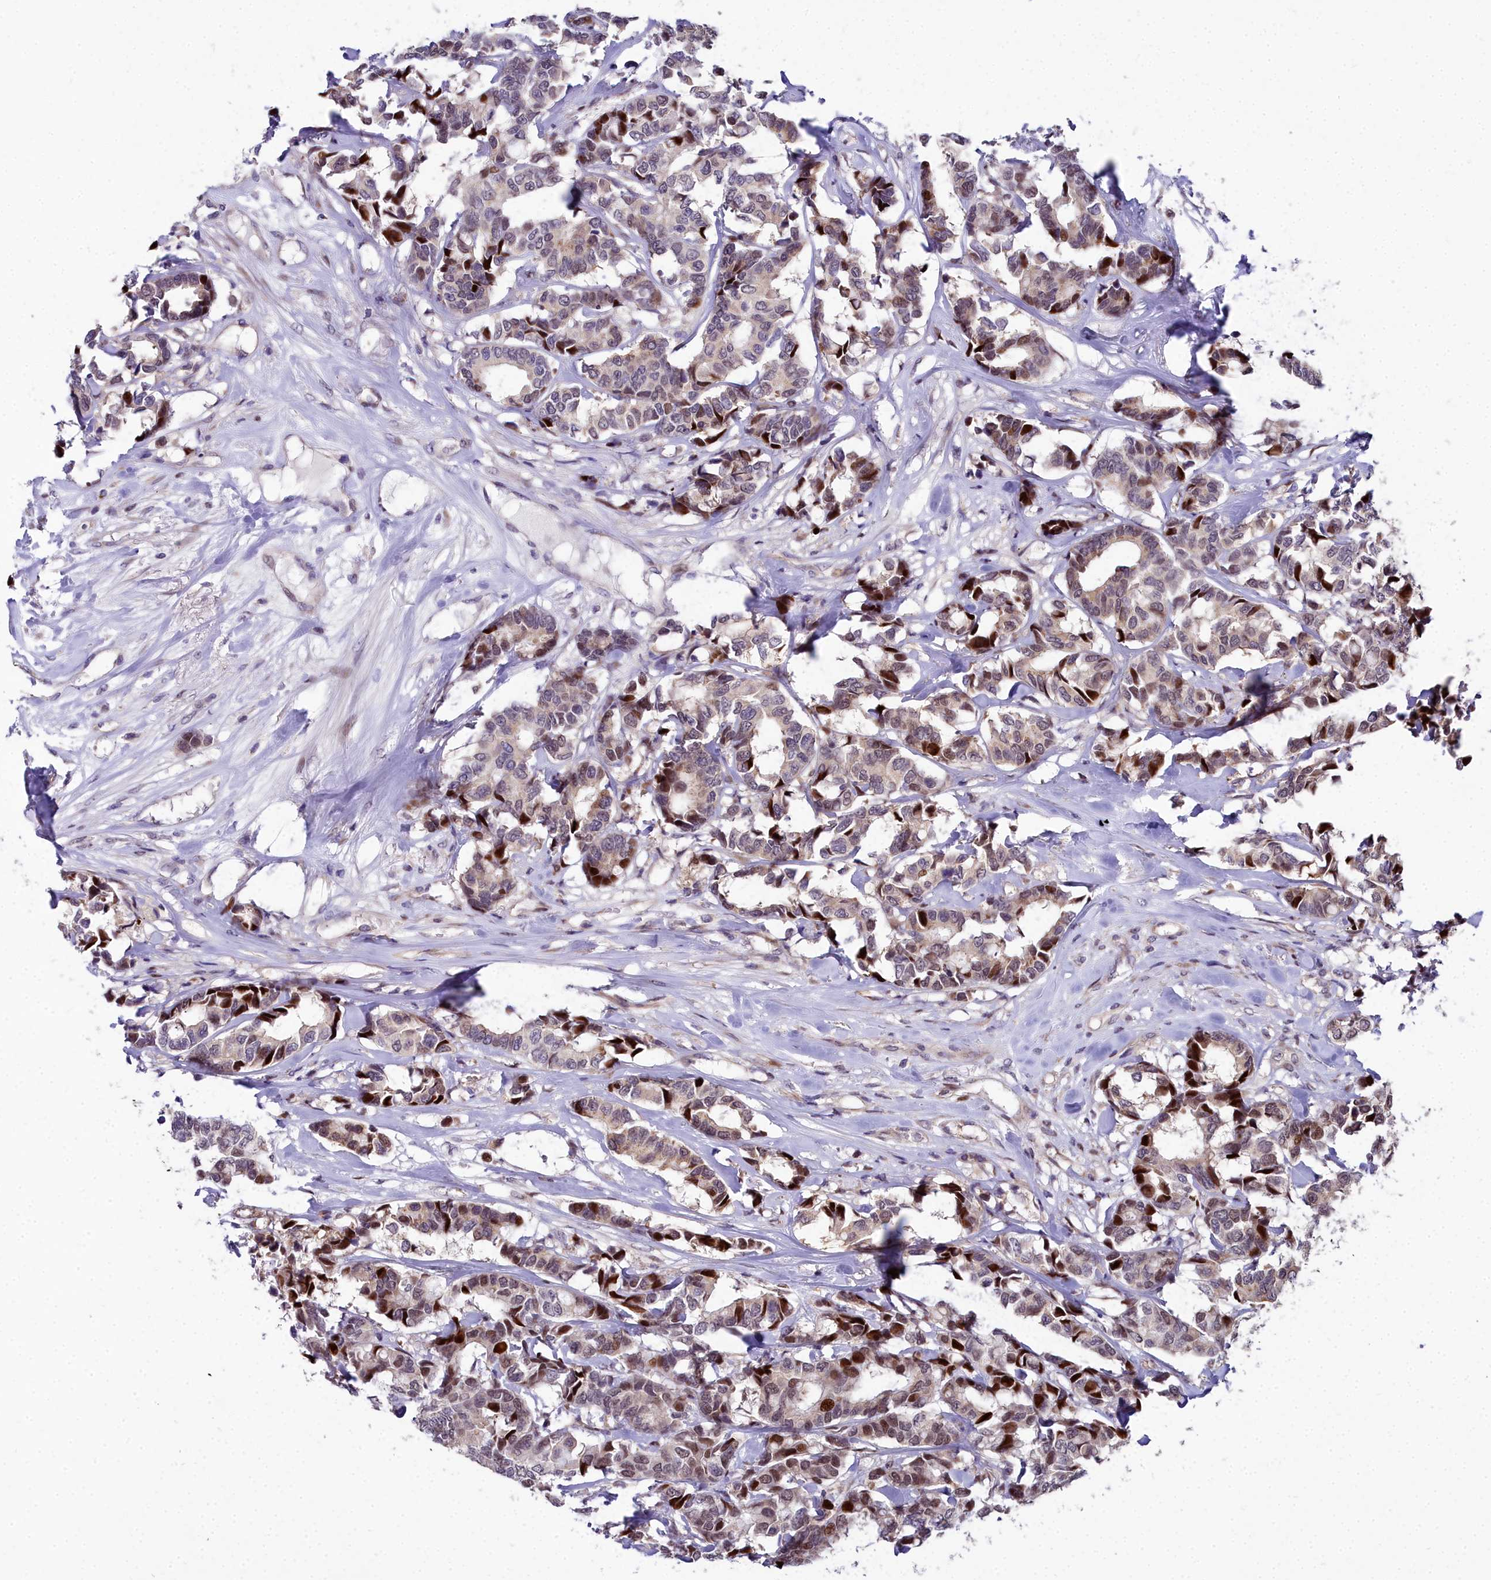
{"staining": {"intensity": "moderate", "quantity": "25%-75%", "location": "nuclear"}, "tissue": "breast cancer", "cell_type": "Tumor cells", "image_type": "cancer", "snomed": [{"axis": "morphology", "description": "Normal tissue, NOS"}, {"axis": "morphology", "description": "Duct carcinoma"}, {"axis": "topography", "description": "Breast"}], "caption": "Immunohistochemistry (IHC) micrograph of human breast intraductal carcinoma stained for a protein (brown), which reveals medium levels of moderate nuclear staining in about 25%-75% of tumor cells.", "gene": "AP1M1", "patient": {"sex": "female", "age": 87}}